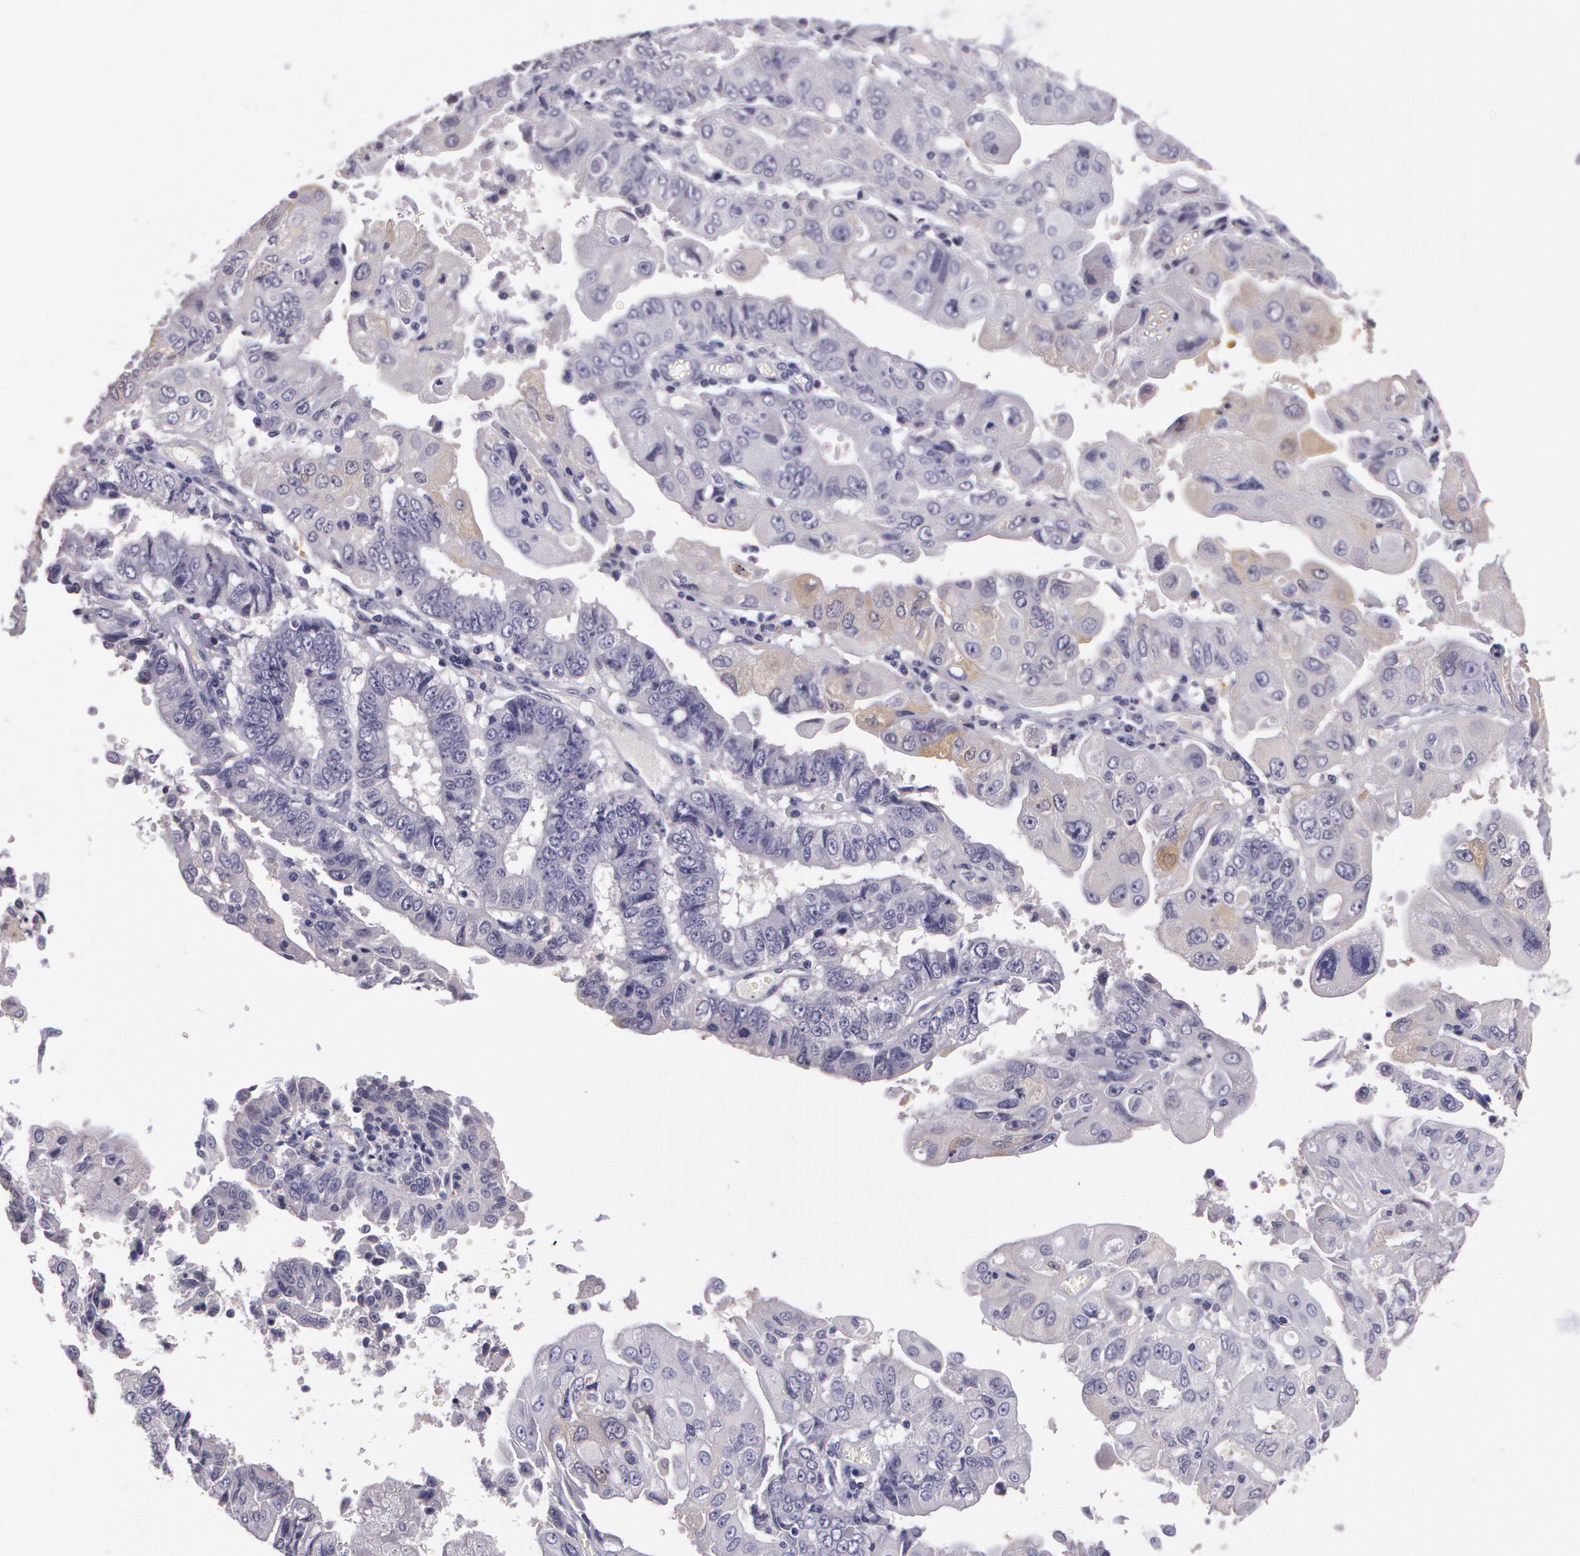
{"staining": {"intensity": "negative", "quantity": "none", "location": "none"}, "tissue": "endometrial cancer", "cell_type": "Tumor cells", "image_type": "cancer", "snomed": [{"axis": "morphology", "description": "Adenocarcinoma, NOS"}, {"axis": "topography", "description": "Endometrium"}], "caption": "The immunohistochemistry (IHC) histopathology image has no significant staining in tumor cells of endometrial cancer (adenocarcinoma) tissue.", "gene": "G2E3", "patient": {"sex": "female", "age": 75}}